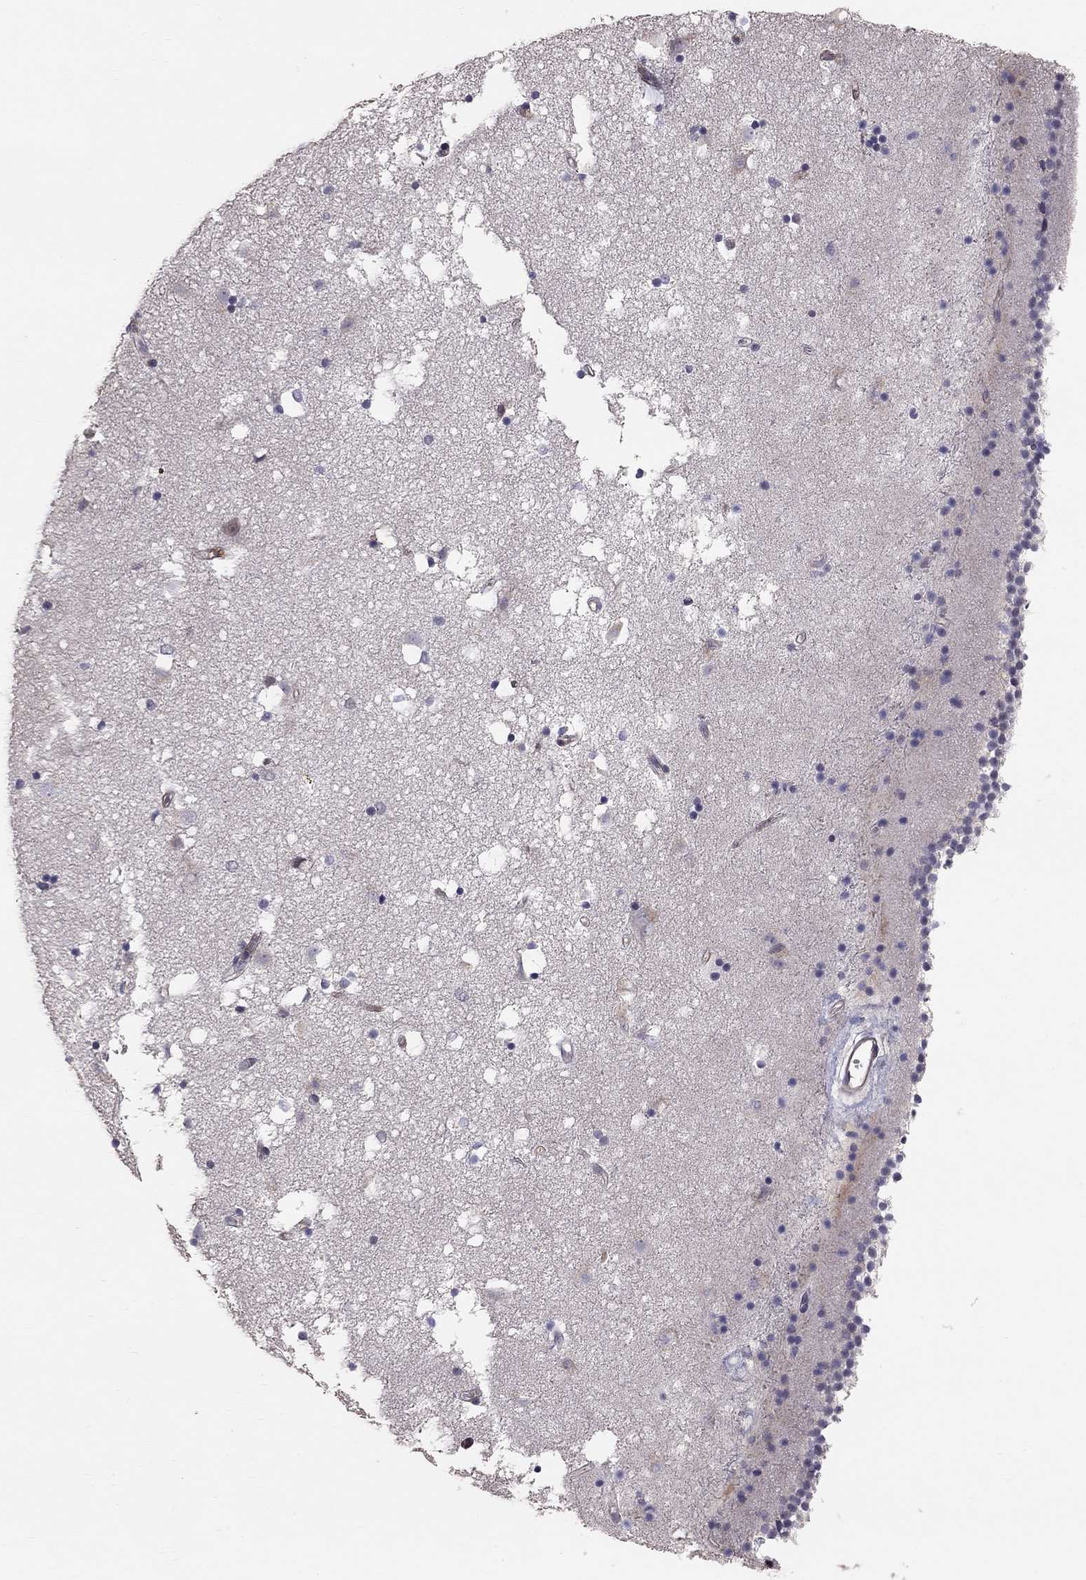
{"staining": {"intensity": "negative", "quantity": "none", "location": "none"}, "tissue": "caudate", "cell_type": "Glial cells", "image_type": "normal", "snomed": [{"axis": "morphology", "description": "Normal tissue, NOS"}, {"axis": "topography", "description": "Lateral ventricle wall"}], "caption": "High power microscopy image of an immunohistochemistry (IHC) photomicrograph of normal caudate, revealing no significant staining in glial cells.", "gene": "GJB4", "patient": {"sex": "female", "age": 71}}